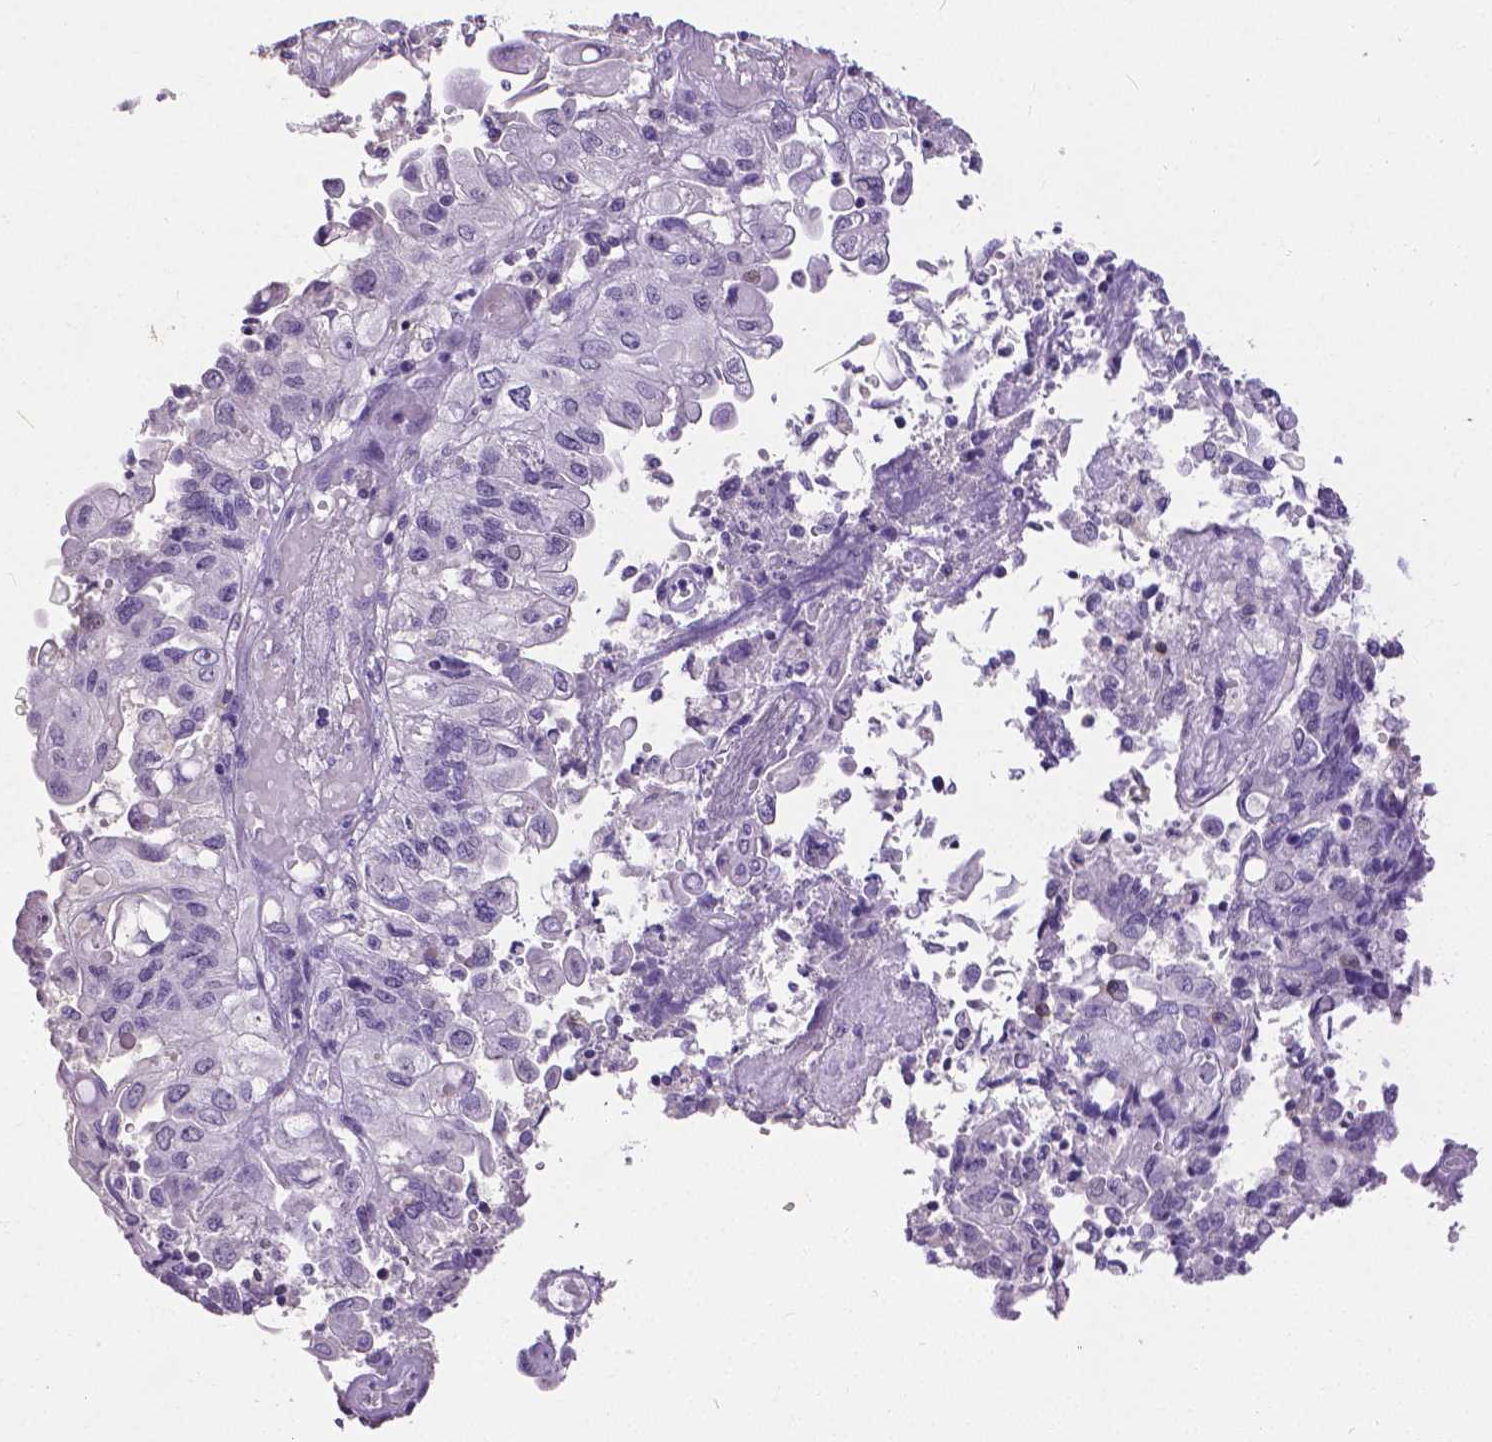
{"staining": {"intensity": "negative", "quantity": "none", "location": "none"}, "tissue": "endometrial cancer", "cell_type": "Tumor cells", "image_type": "cancer", "snomed": [{"axis": "morphology", "description": "Adenocarcinoma, NOS"}, {"axis": "topography", "description": "Endometrium"}], "caption": "Immunohistochemistry (IHC) micrograph of endometrial adenocarcinoma stained for a protein (brown), which shows no expression in tumor cells. (Immunohistochemistry, brightfield microscopy, high magnification).", "gene": "CD4", "patient": {"sex": "female", "age": 54}}